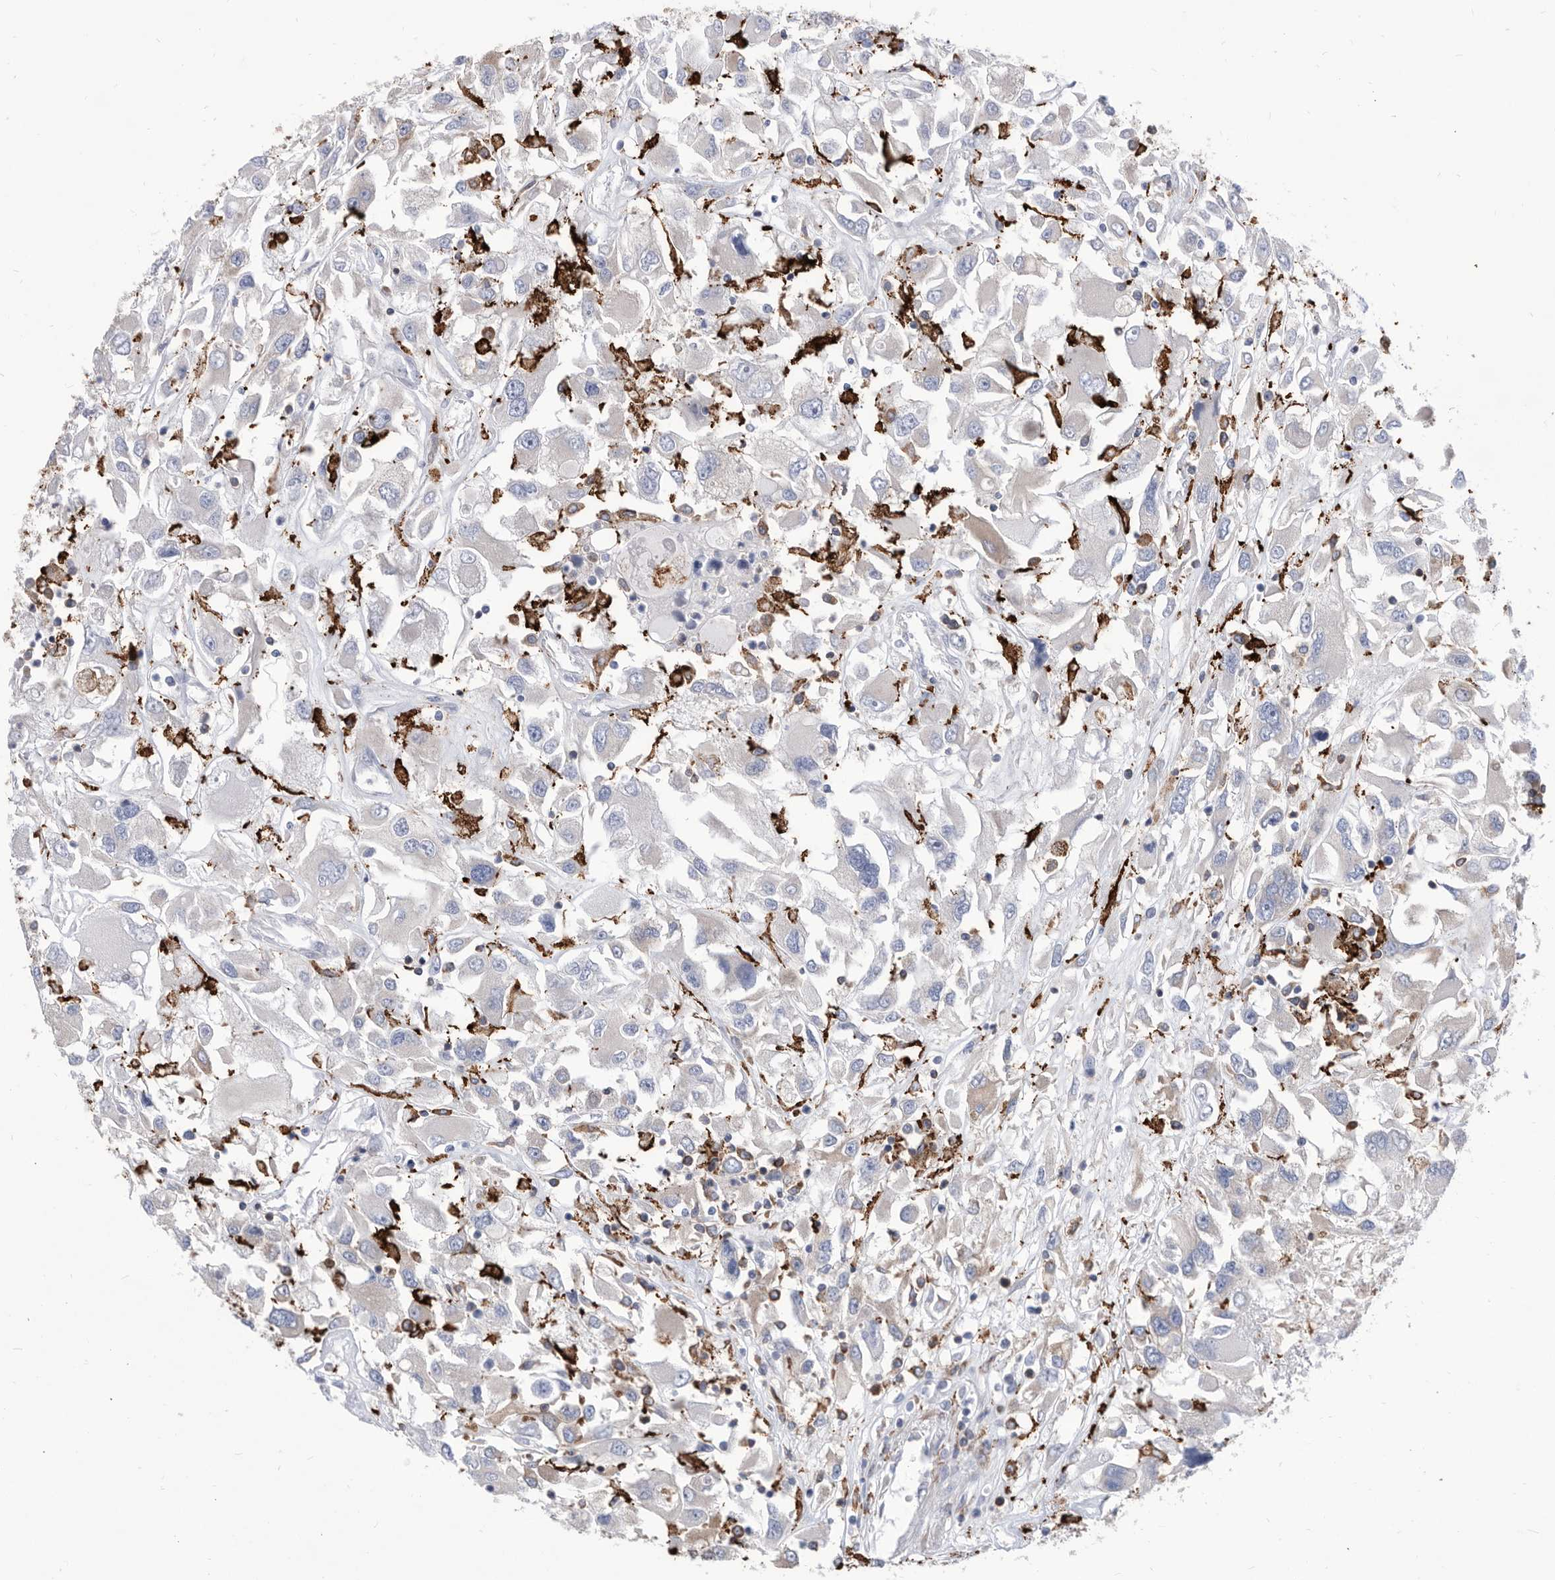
{"staining": {"intensity": "negative", "quantity": "none", "location": "none"}, "tissue": "renal cancer", "cell_type": "Tumor cells", "image_type": "cancer", "snomed": [{"axis": "morphology", "description": "Adenocarcinoma, NOS"}, {"axis": "topography", "description": "Kidney"}], "caption": "This is an immunohistochemistry histopathology image of human renal cancer (adenocarcinoma). There is no expression in tumor cells.", "gene": "SMG7", "patient": {"sex": "female", "age": 52}}